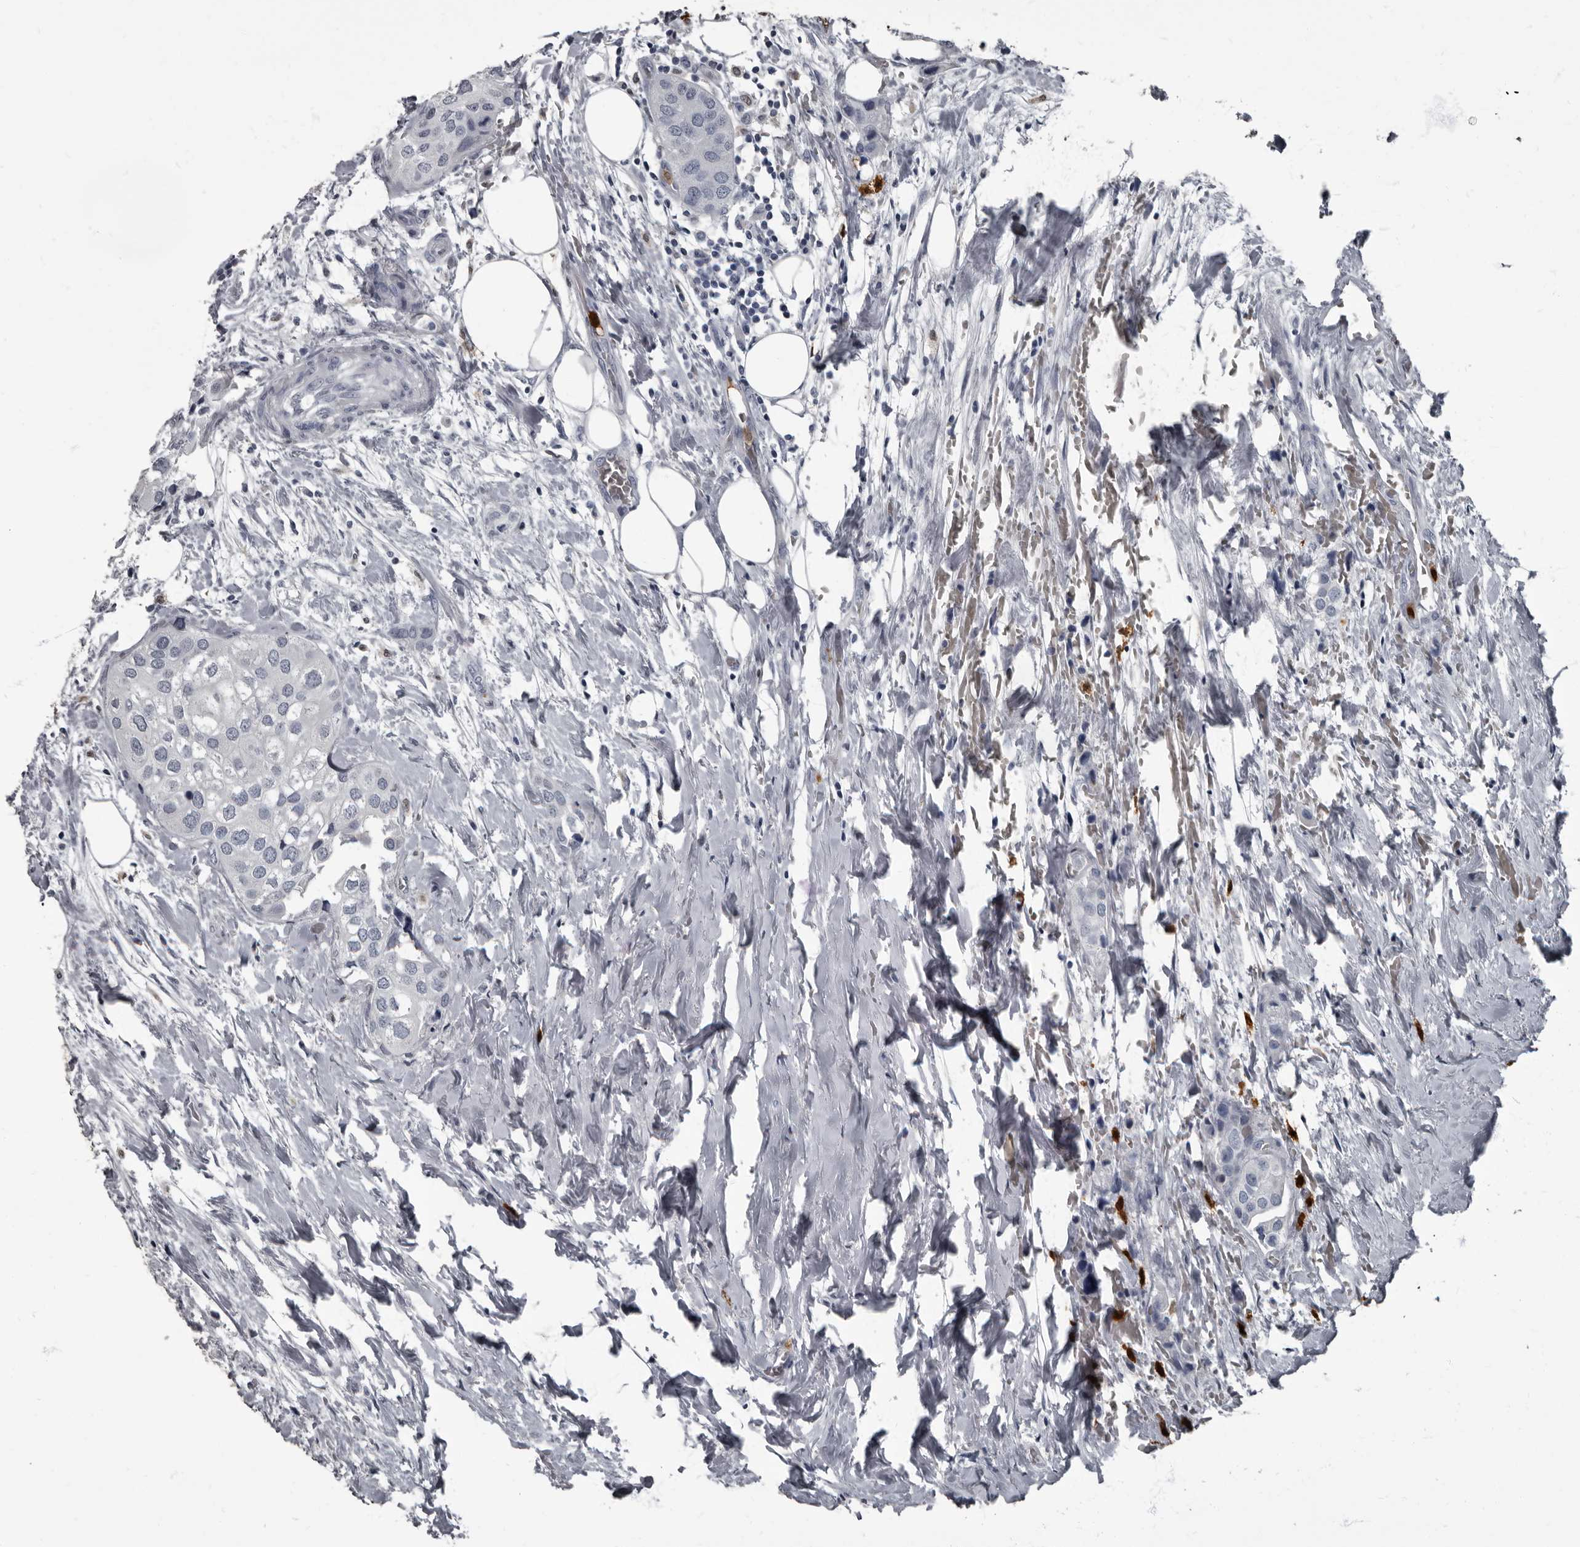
{"staining": {"intensity": "negative", "quantity": "none", "location": "none"}, "tissue": "urothelial cancer", "cell_type": "Tumor cells", "image_type": "cancer", "snomed": [{"axis": "morphology", "description": "Urothelial carcinoma, High grade"}, {"axis": "topography", "description": "Urinary bladder"}], "caption": "Immunohistochemistry (IHC) image of human high-grade urothelial carcinoma stained for a protein (brown), which displays no positivity in tumor cells. (DAB (3,3'-diaminobenzidine) IHC with hematoxylin counter stain).", "gene": "TPD52L1", "patient": {"sex": "male", "age": 64}}